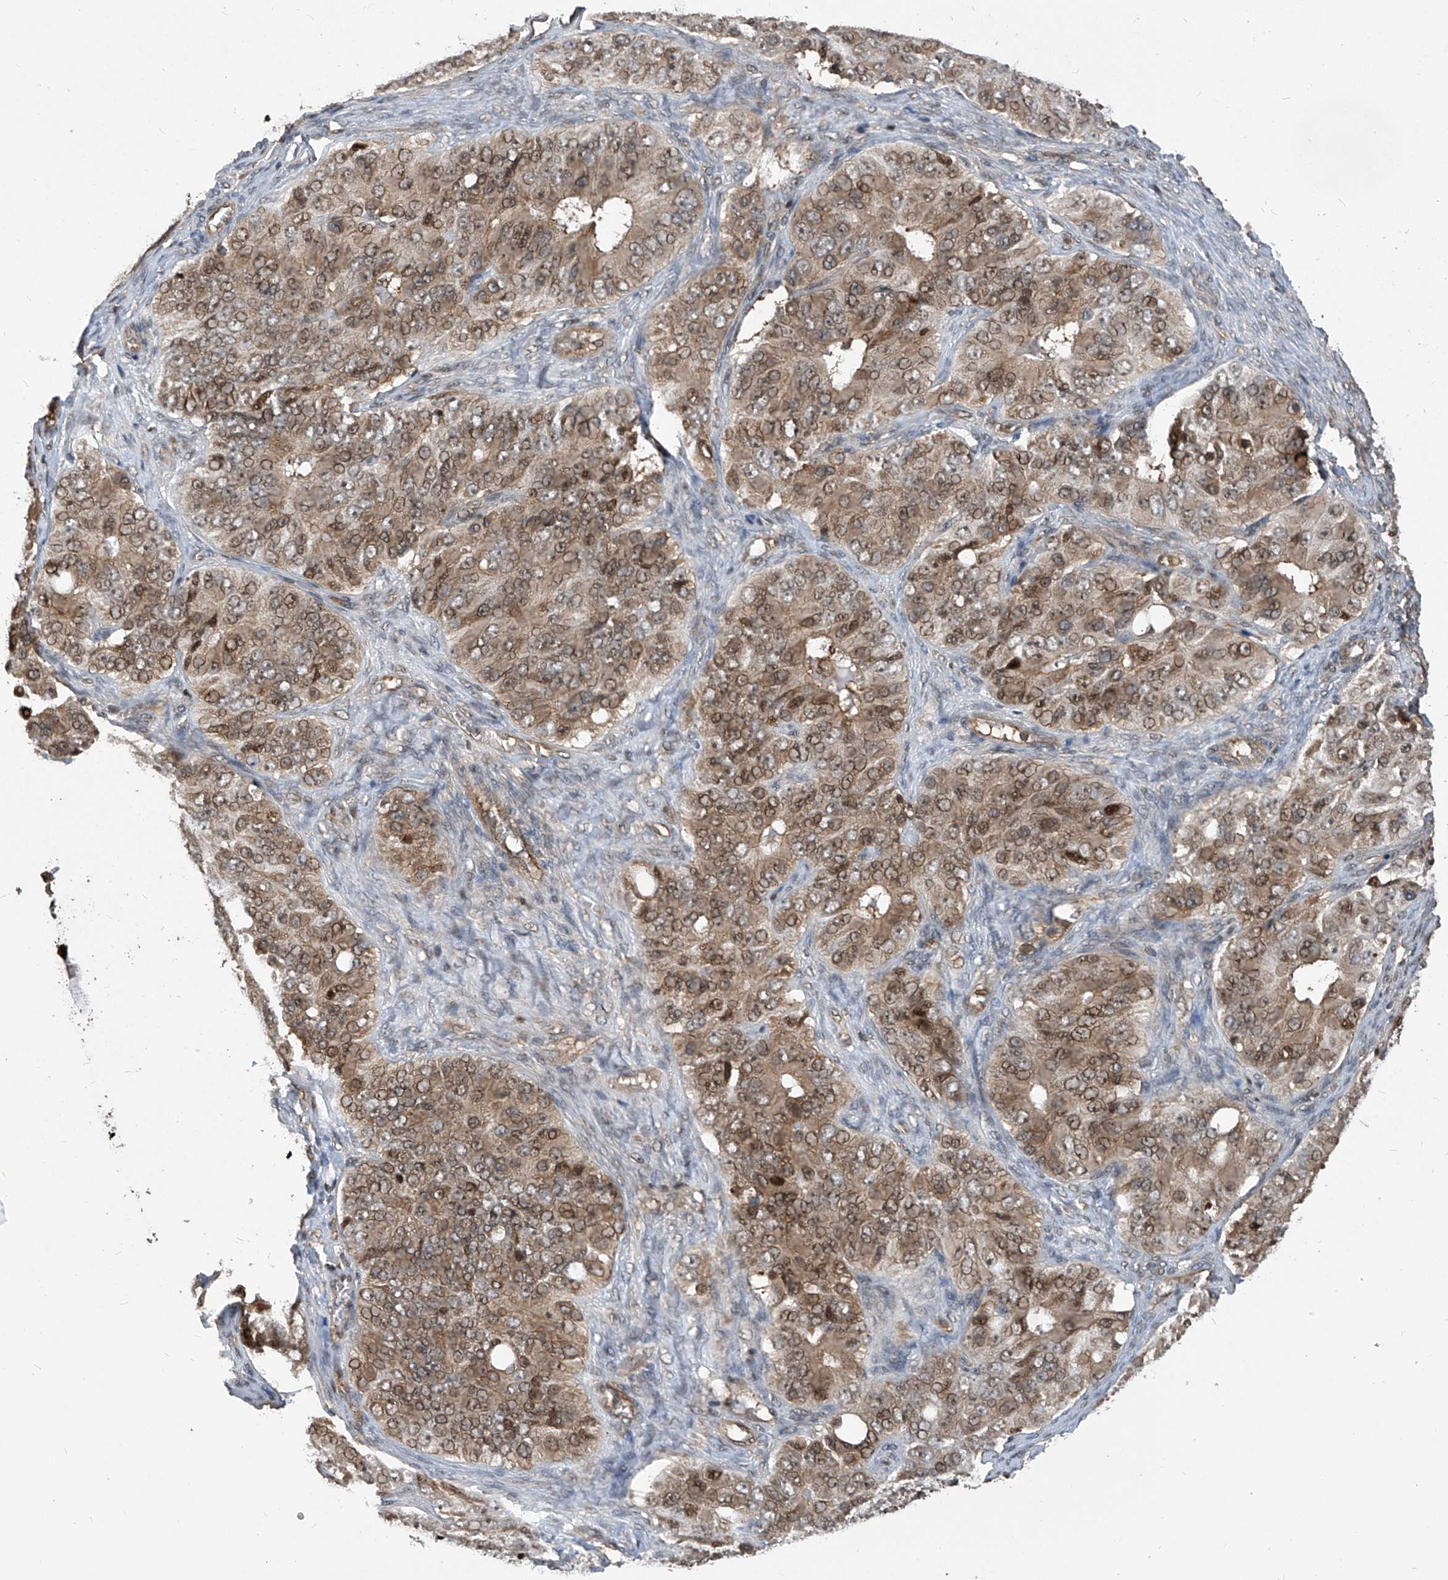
{"staining": {"intensity": "moderate", "quantity": "25%-75%", "location": "cytoplasmic/membranous,nuclear"}, "tissue": "ovarian cancer", "cell_type": "Tumor cells", "image_type": "cancer", "snomed": [{"axis": "morphology", "description": "Carcinoma, endometroid"}, {"axis": "topography", "description": "Ovary"}], "caption": "Ovarian endometroid carcinoma tissue reveals moderate cytoplasmic/membranous and nuclear expression in about 25%-75% of tumor cells, visualized by immunohistochemistry.", "gene": "PSMB1", "patient": {"sex": "female", "age": 51}}